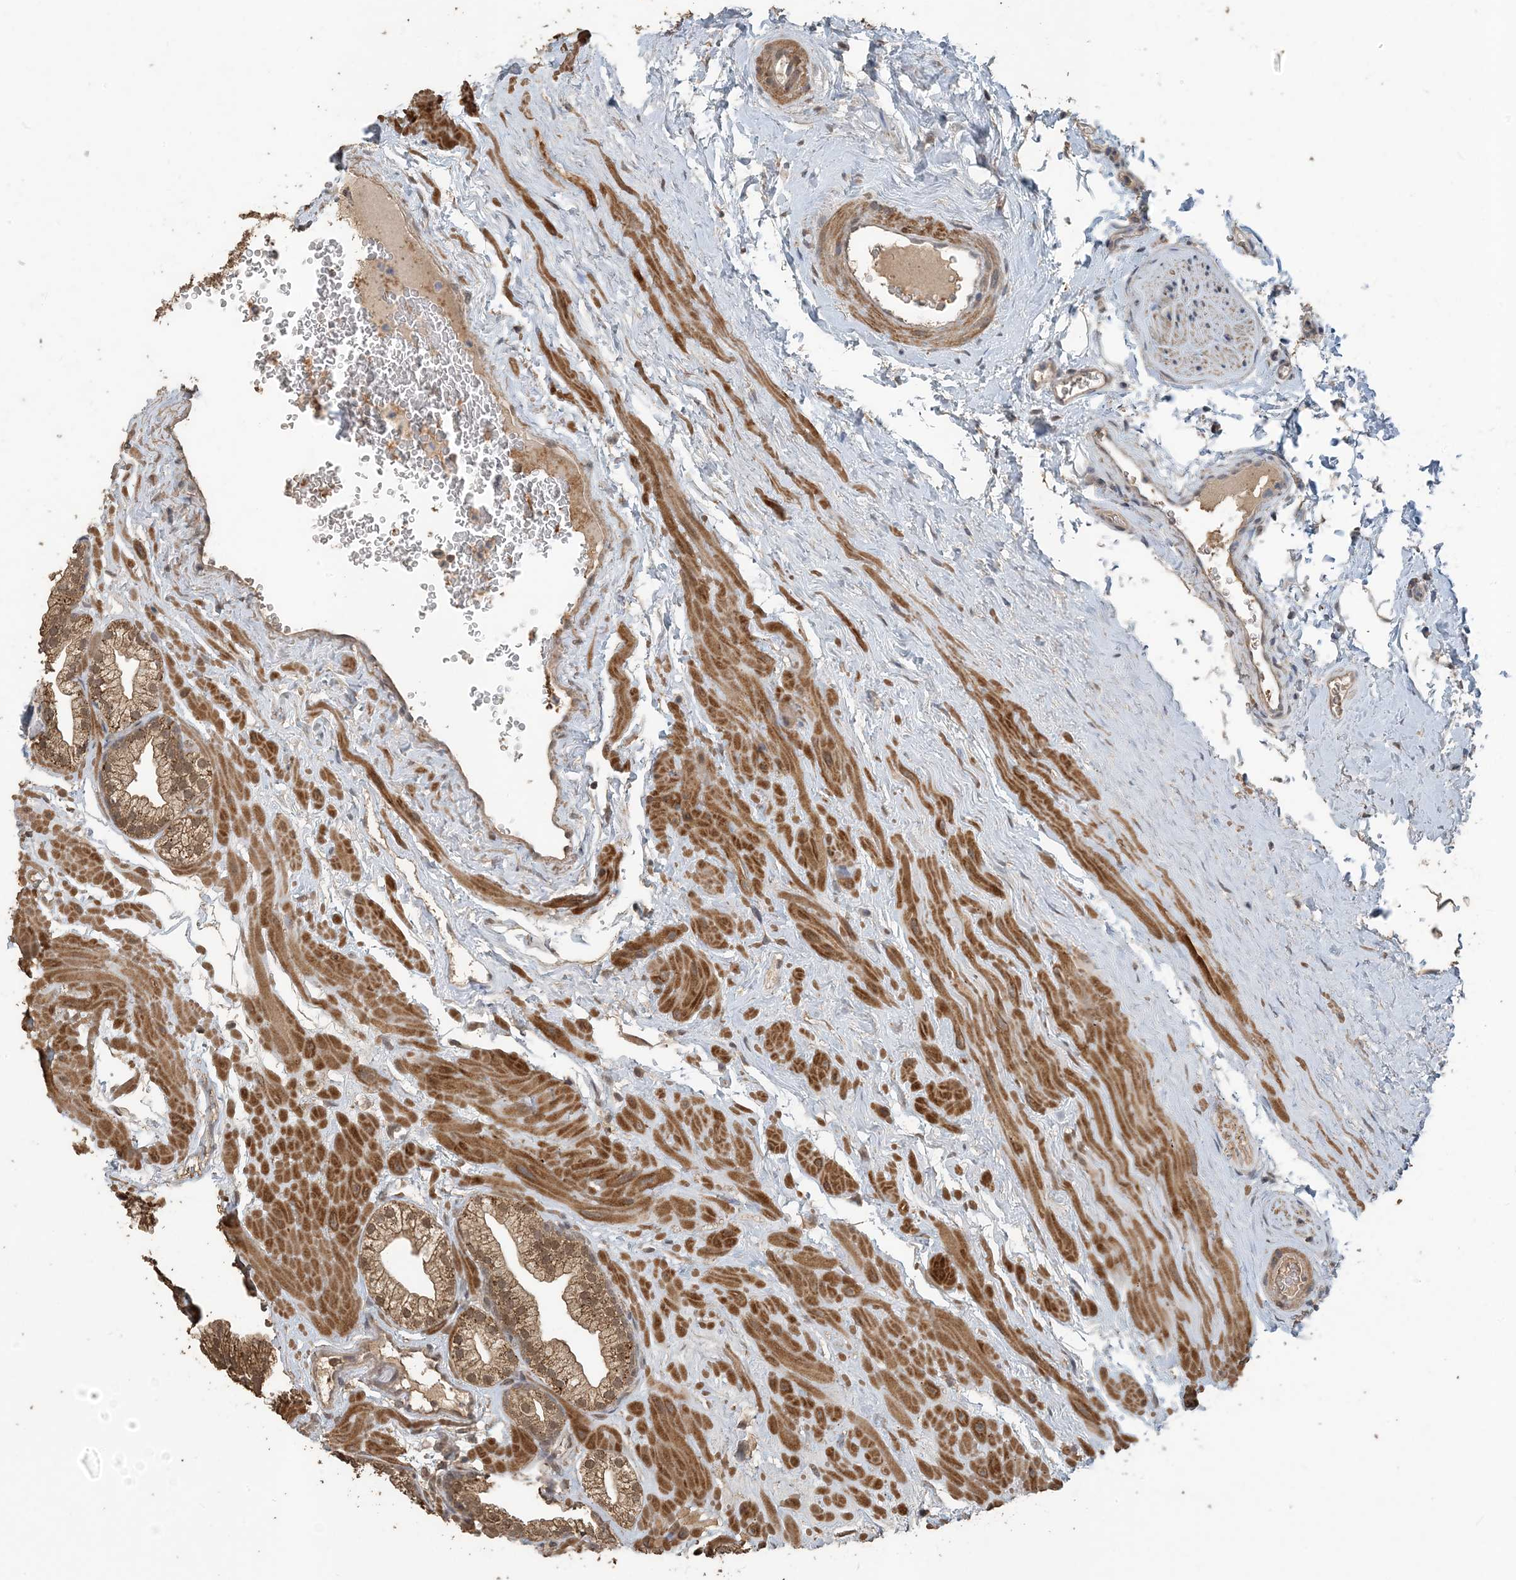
{"staining": {"intensity": "moderate", "quantity": ">75%", "location": "cytoplasmic/membranous,nuclear"}, "tissue": "prostate", "cell_type": "Glandular cells", "image_type": "normal", "snomed": [{"axis": "morphology", "description": "Normal tissue, NOS"}, {"axis": "morphology", "description": "Urothelial carcinoma, Low grade"}, {"axis": "topography", "description": "Urinary bladder"}, {"axis": "topography", "description": "Prostate"}], "caption": "Immunohistochemical staining of unremarkable prostate reveals >75% levels of moderate cytoplasmic/membranous,nuclear protein staining in about >75% of glandular cells.", "gene": "ZC3H12A", "patient": {"sex": "male", "age": 60}}